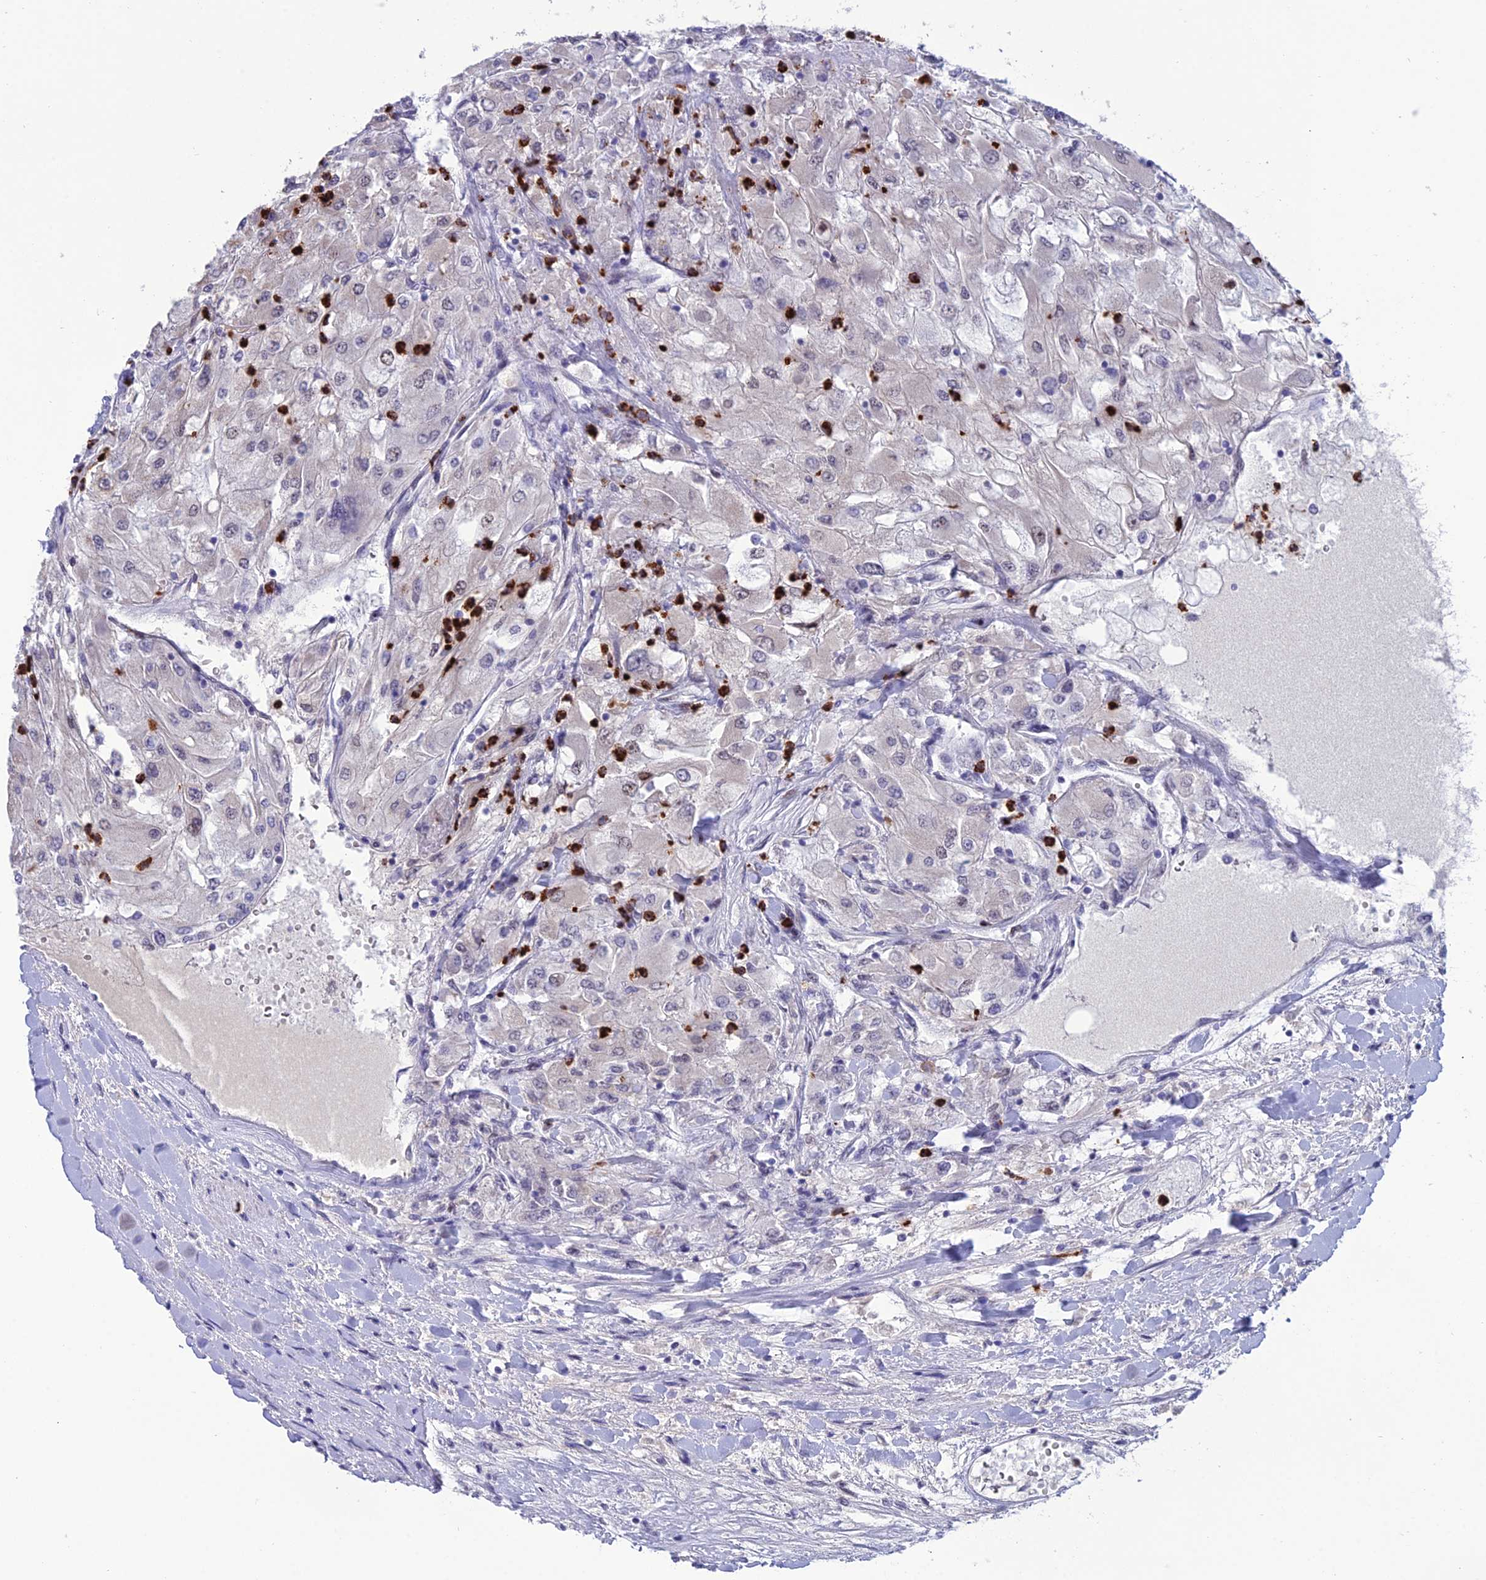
{"staining": {"intensity": "negative", "quantity": "none", "location": "none"}, "tissue": "renal cancer", "cell_type": "Tumor cells", "image_type": "cancer", "snomed": [{"axis": "morphology", "description": "Adenocarcinoma, NOS"}, {"axis": "topography", "description": "Kidney"}], "caption": "Renal adenocarcinoma was stained to show a protein in brown. There is no significant expression in tumor cells.", "gene": "MFSD2B", "patient": {"sex": "male", "age": 80}}